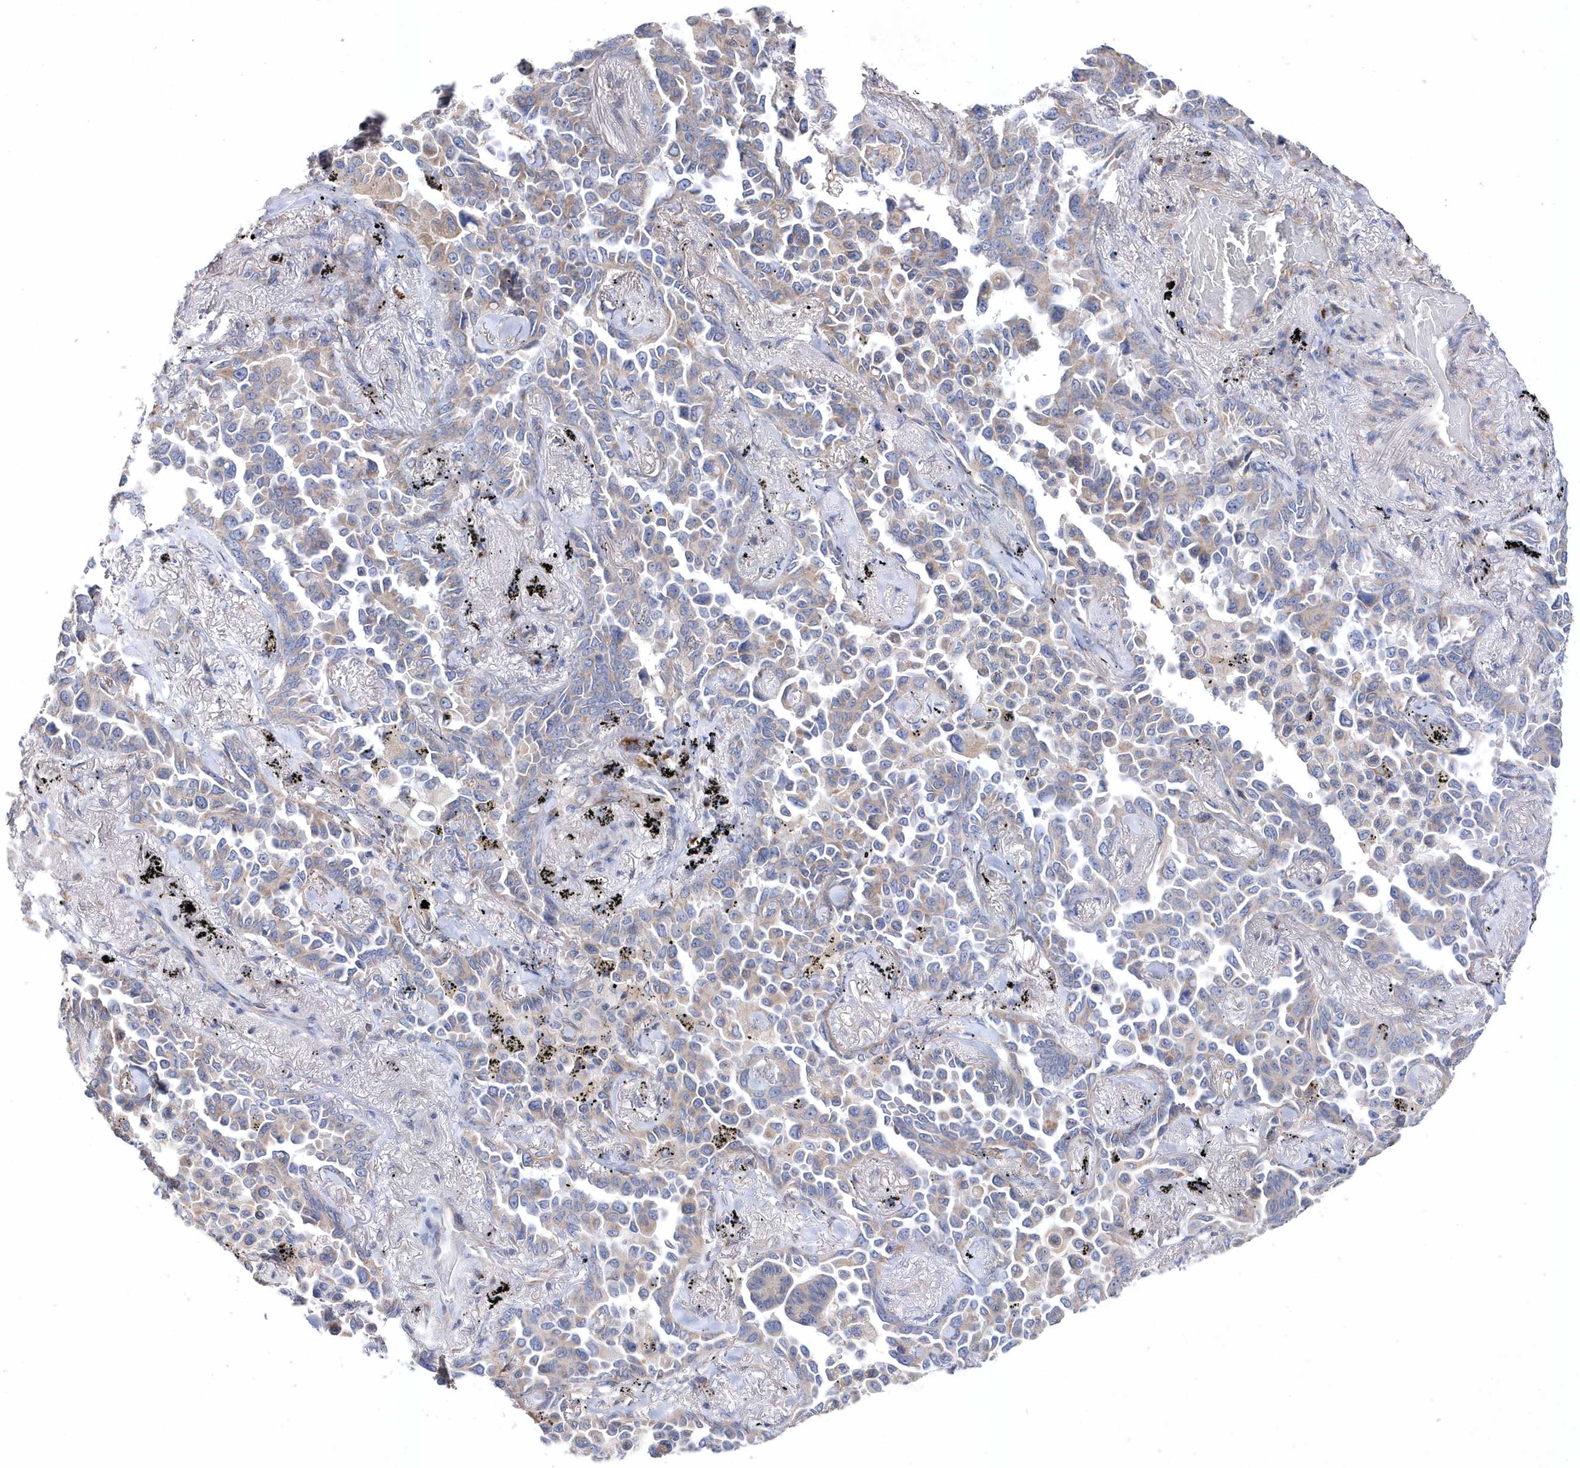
{"staining": {"intensity": "weak", "quantity": "25%-75%", "location": "cytoplasmic/membranous"}, "tissue": "lung cancer", "cell_type": "Tumor cells", "image_type": "cancer", "snomed": [{"axis": "morphology", "description": "Adenocarcinoma, NOS"}, {"axis": "topography", "description": "Lung"}], "caption": "Immunohistochemistry photomicrograph of neoplastic tissue: human lung adenocarcinoma stained using immunohistochemistry demonstrates low levels of weak protein expression localized specifically in the cytoplasmic/membranous of tumor cells, appearing as a cytoplasmic/membranous brown color.", "gene": "METTL8", "patient": {"sex": "female", "age": 67}}